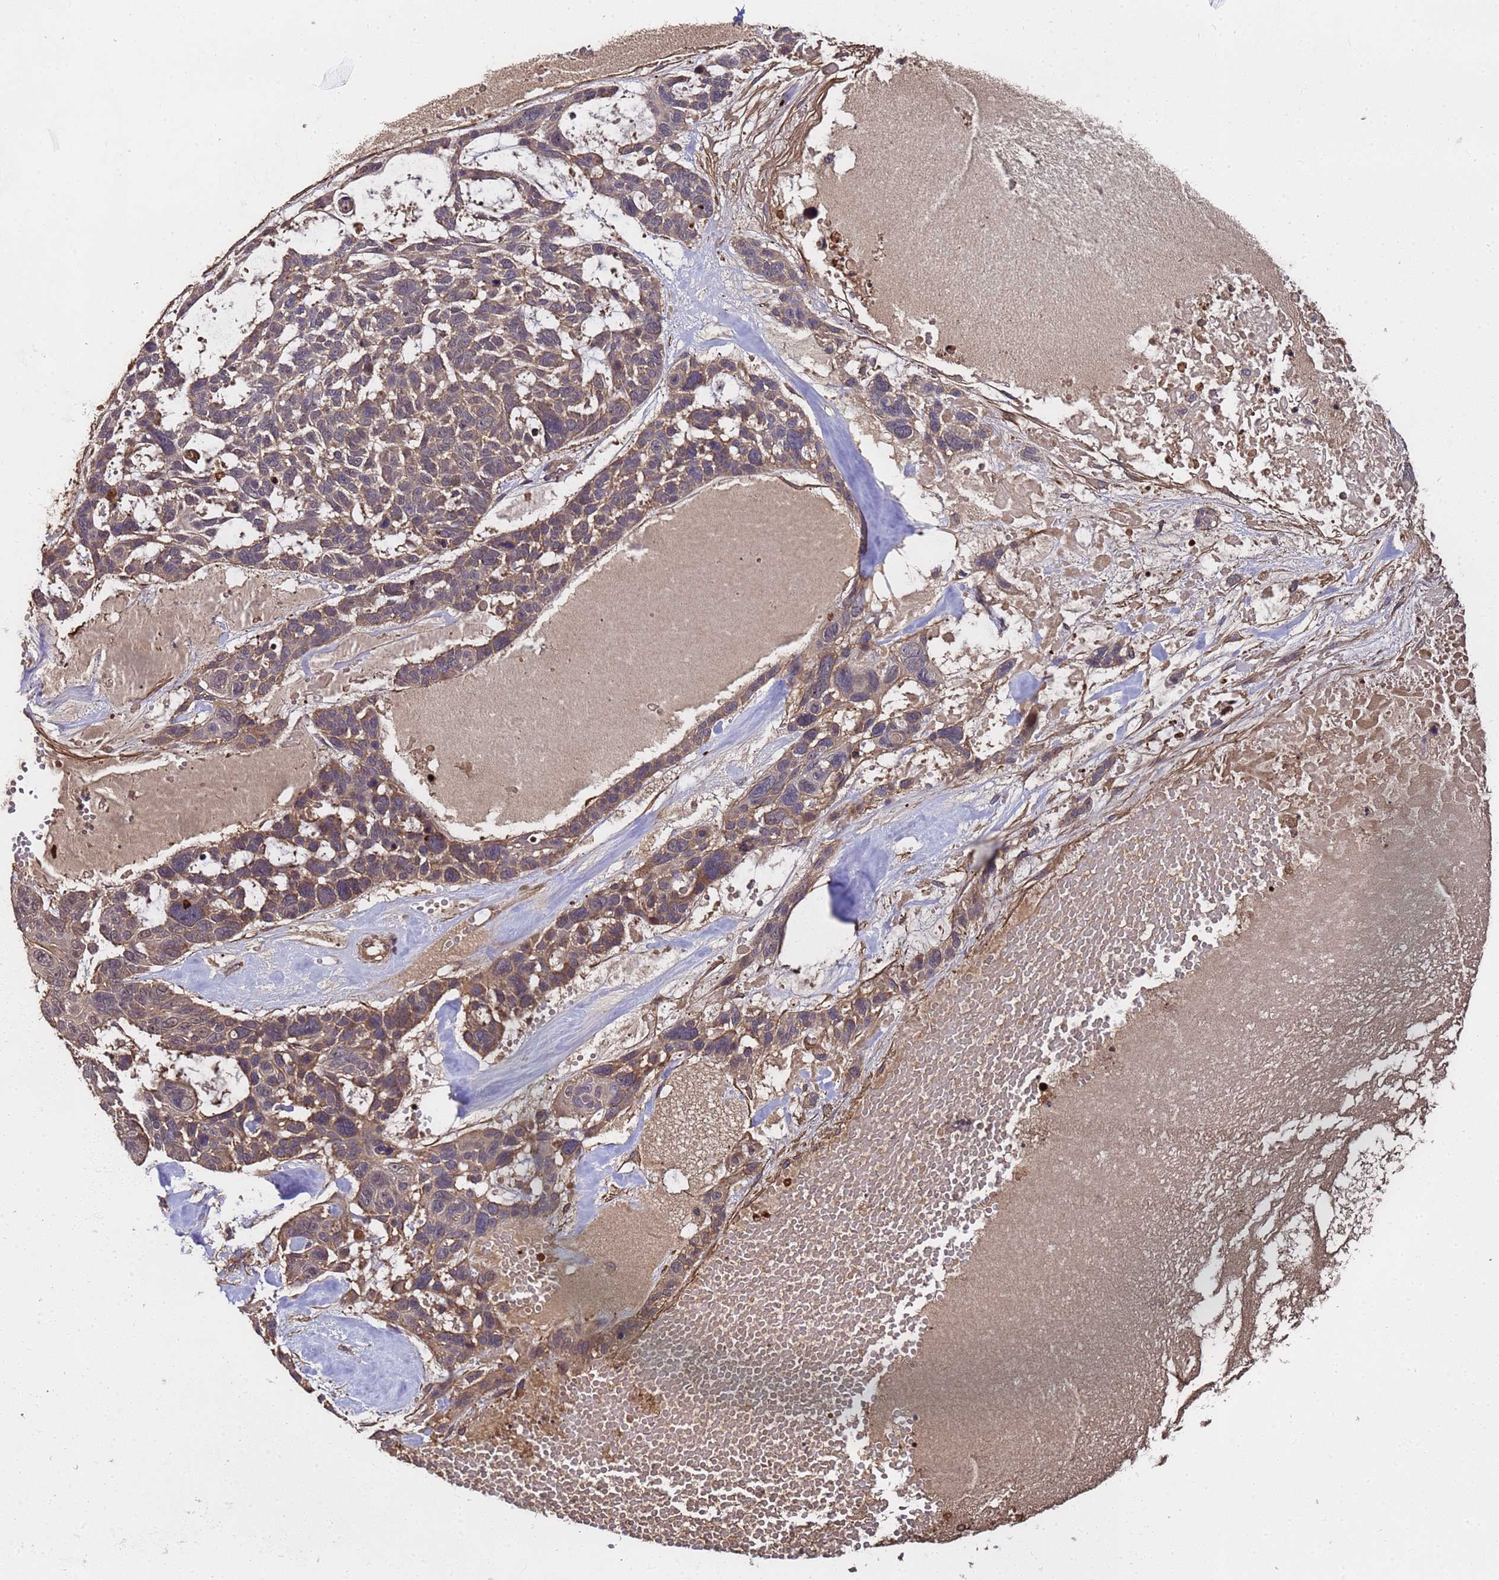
{"staining": {"intensity": "weak", "quantity": ">75%", "location": "cytoplasmic/membranous"}, "tissue": "skin cancer", "cell_type": "Tumor cells", "image_type": "cancer", "snomed": [{"axis": "morphology", "description": "Basal cell carcinoma"}, {"axis": "topography", "description": "Skin"}], "caption": "A low amount of weak cytoplasmic/membranous expression is present in about >75% of tumor cells in skin cancer tissue.", "gene": "GSTCD", "patient": {"sex": "male", "age": 88}}